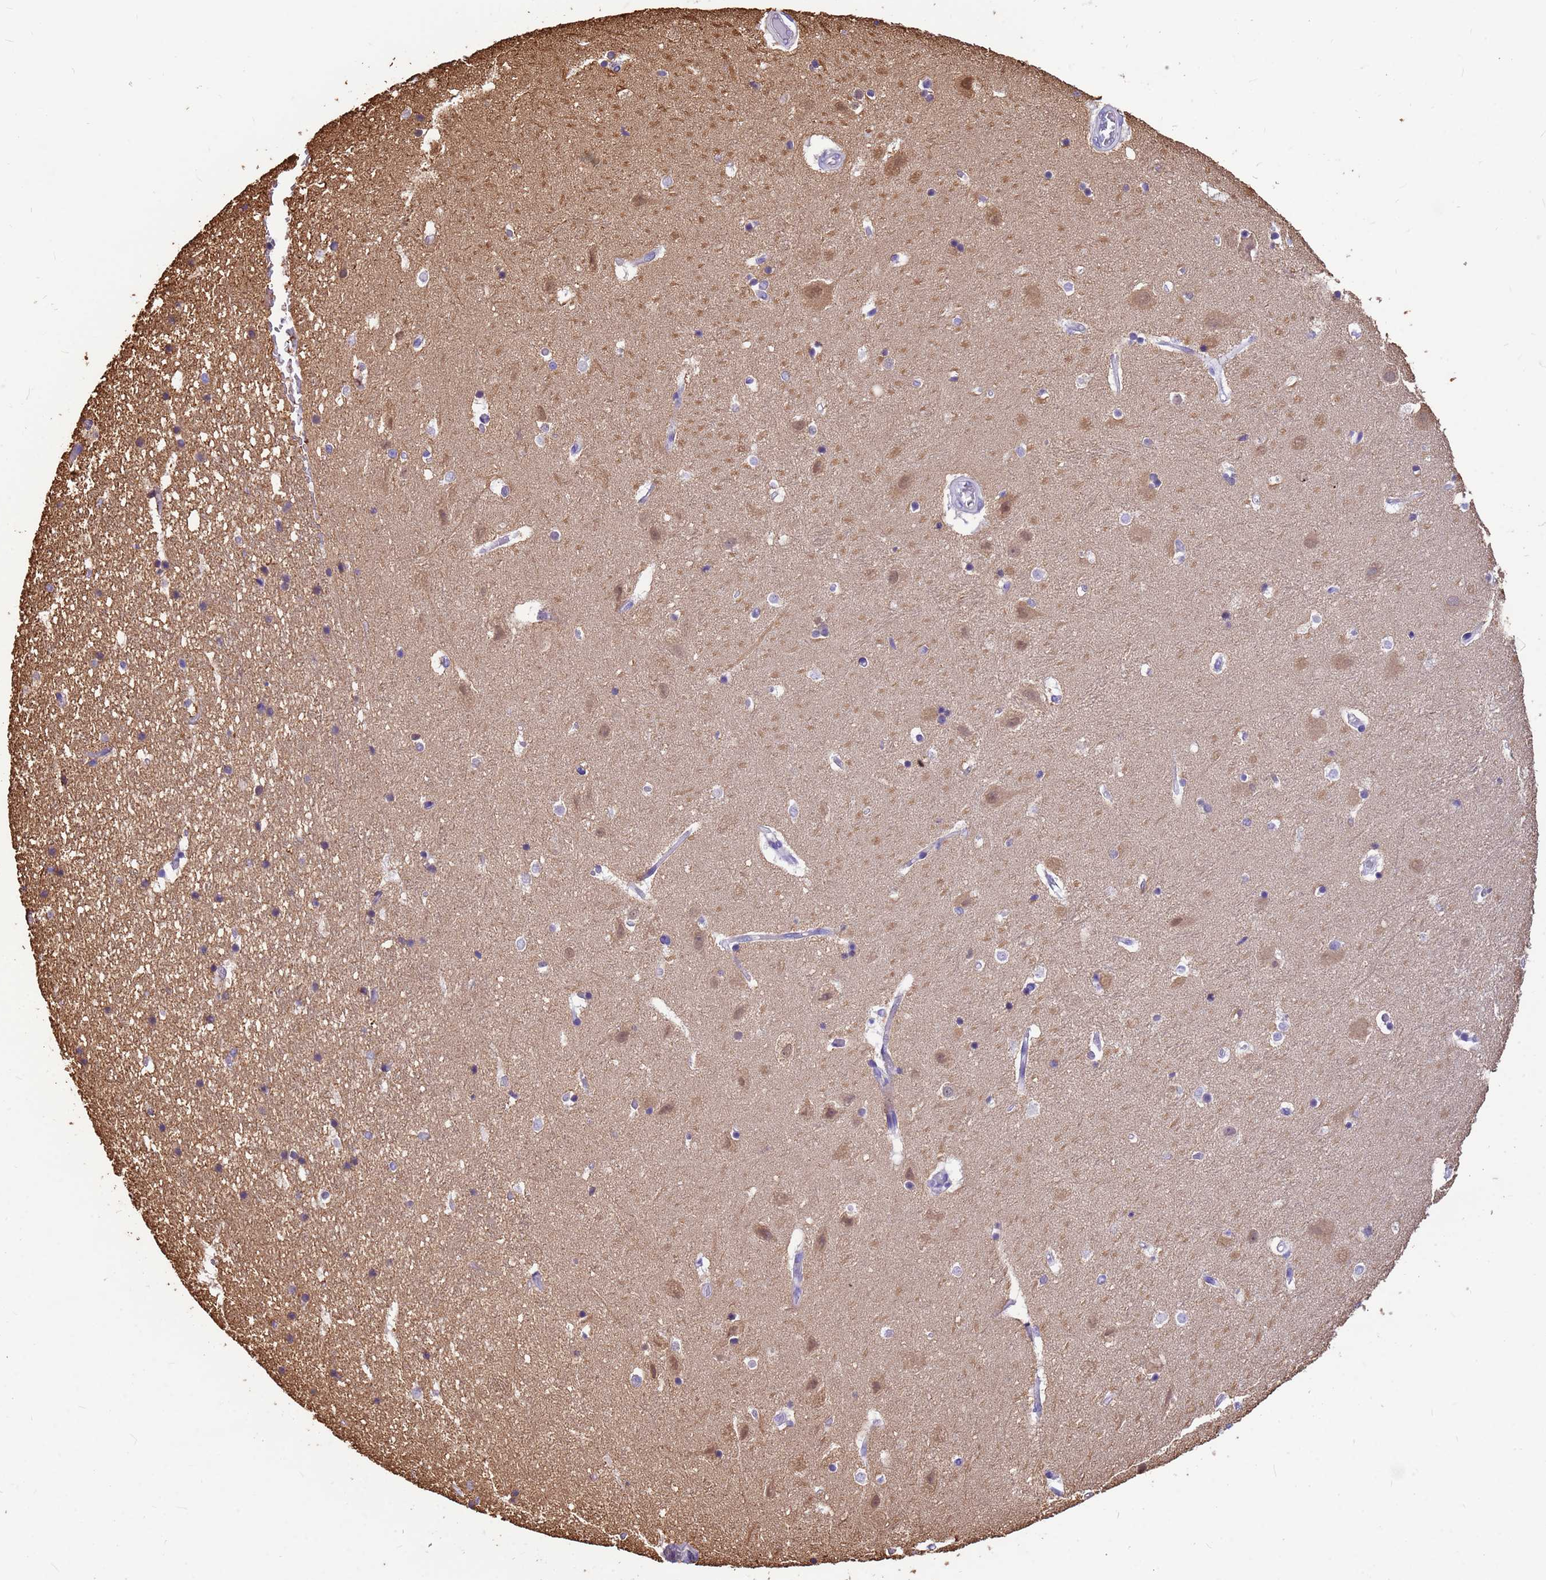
{"staining": {"intensity": "weak", "quantity": "<25%", "location": "cytoplasmic/membranous"}, "tissue": "hippocampus", "cell_type": "Glial cells", "image_type": "normal", "snomed": [{"axis": "morphology", "description": "Normal tissue, NOS"}, {"axis": "topography", "description": "Hippocampus"}], "caption": "Immunohistochemistry (IHC) micrograph of unremarkable hippocampus: hippocampus stained with DAB (3,3'-diaminobenzidine) exhibits no significant protein staining in glial cells.", "gene": "ENSG00000198211", "patient": {"sex": "female", "age": 52}}